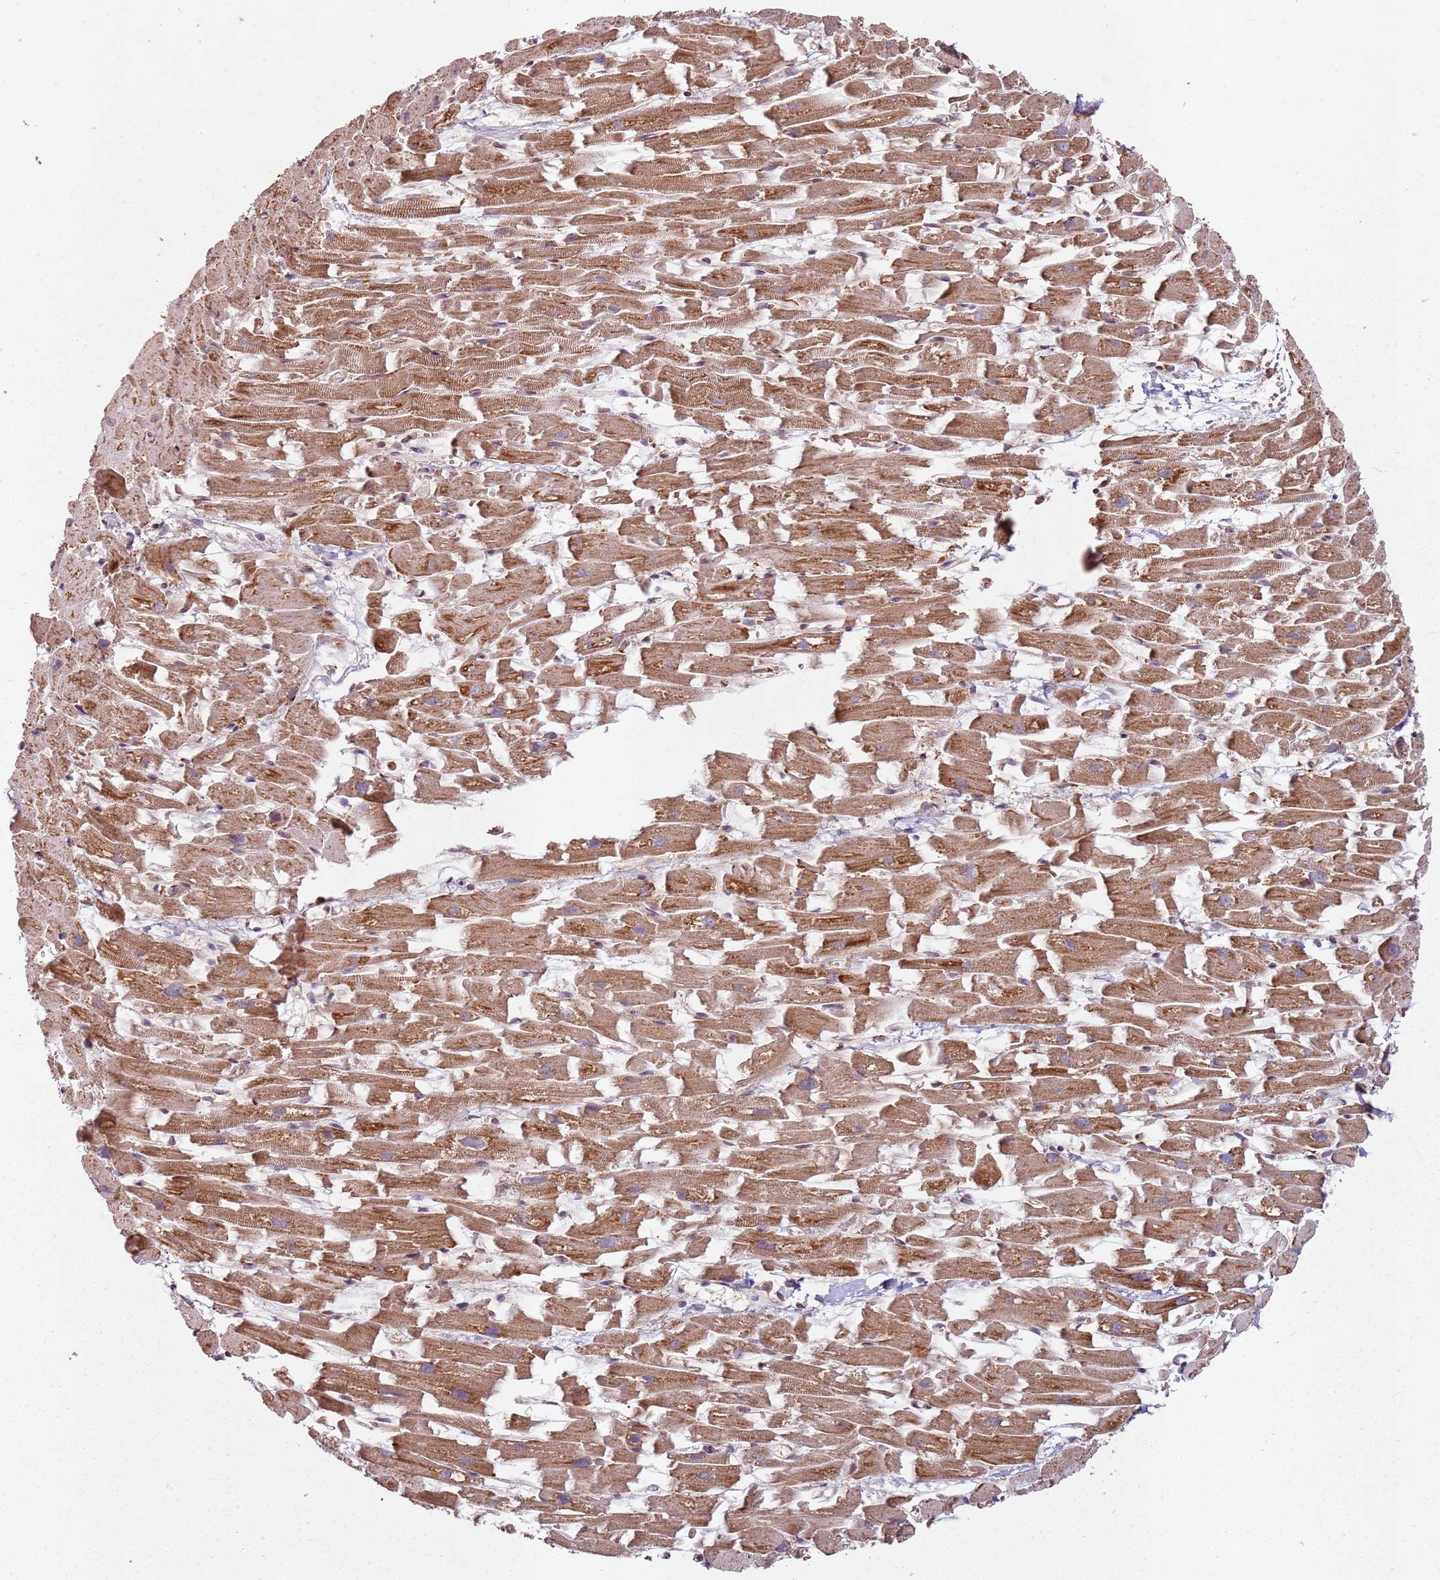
{"staining": {"intensity": "moderate", "quantity": ">75%", "location": "cytoplasmic/membranous"}, "tissue": "heart muscle", "cell_type": "Cardiomyocytes", "image_type": "normal", "snomed": [{"axis": "morphology", "description": "Normal tissue, NOS"}, {"axis": "topography", "description": "Heart"}], "caption": "Brown immunohistochemical staining in normal heart muscle displays moderate cytoplasmic/membranous expression in about >75% of cardiomyocytes.", "gene": "ARFRP1", "patient": {"sex": "female", "age": 64}}